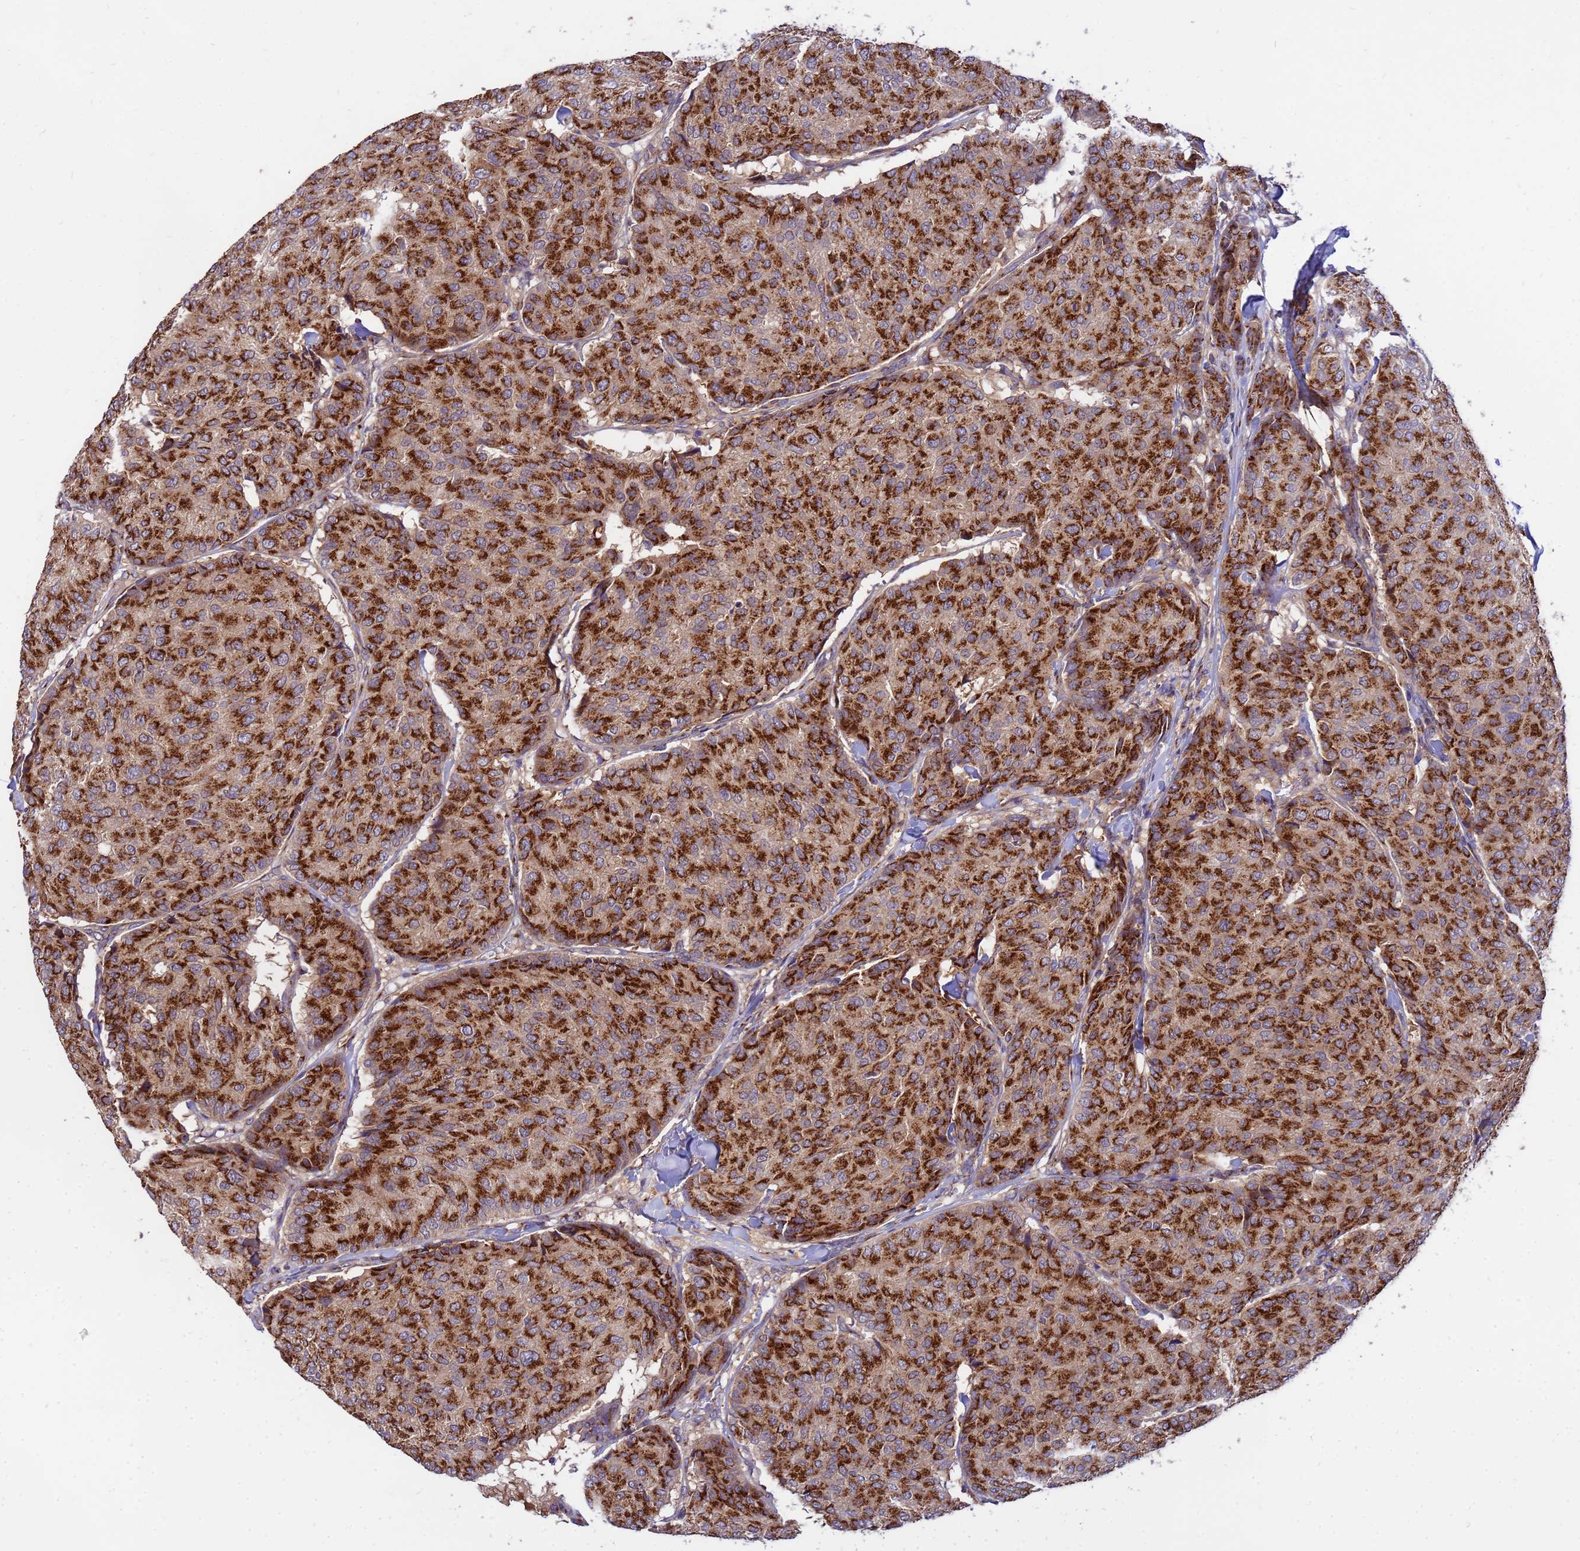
{"staining": {"intensity": "strong", "quantity": ">75%", "location": "cytoplasmic/membranous"}, "tissue": "breast cancer", "cell_type": "Tumor cells", "image_type": "cancer", "snomed": [{"axis": "morphology", "description": "Duct carcinoma"}, {"axis": "topography", "description": "Breast"}], "caption": "High-power microscopy captured an IHC image of intraductal carcinoma (breast), revealing strong cytoplasmic/membranous staining in approximately >75% of tumor cells. The protein is stained brown, and the nuclei are stained in blue (DAB IHC with brightfield microscopy, high magnification).", "gene": "HPS3", "patient": {"sex": "female", "age": 75}}